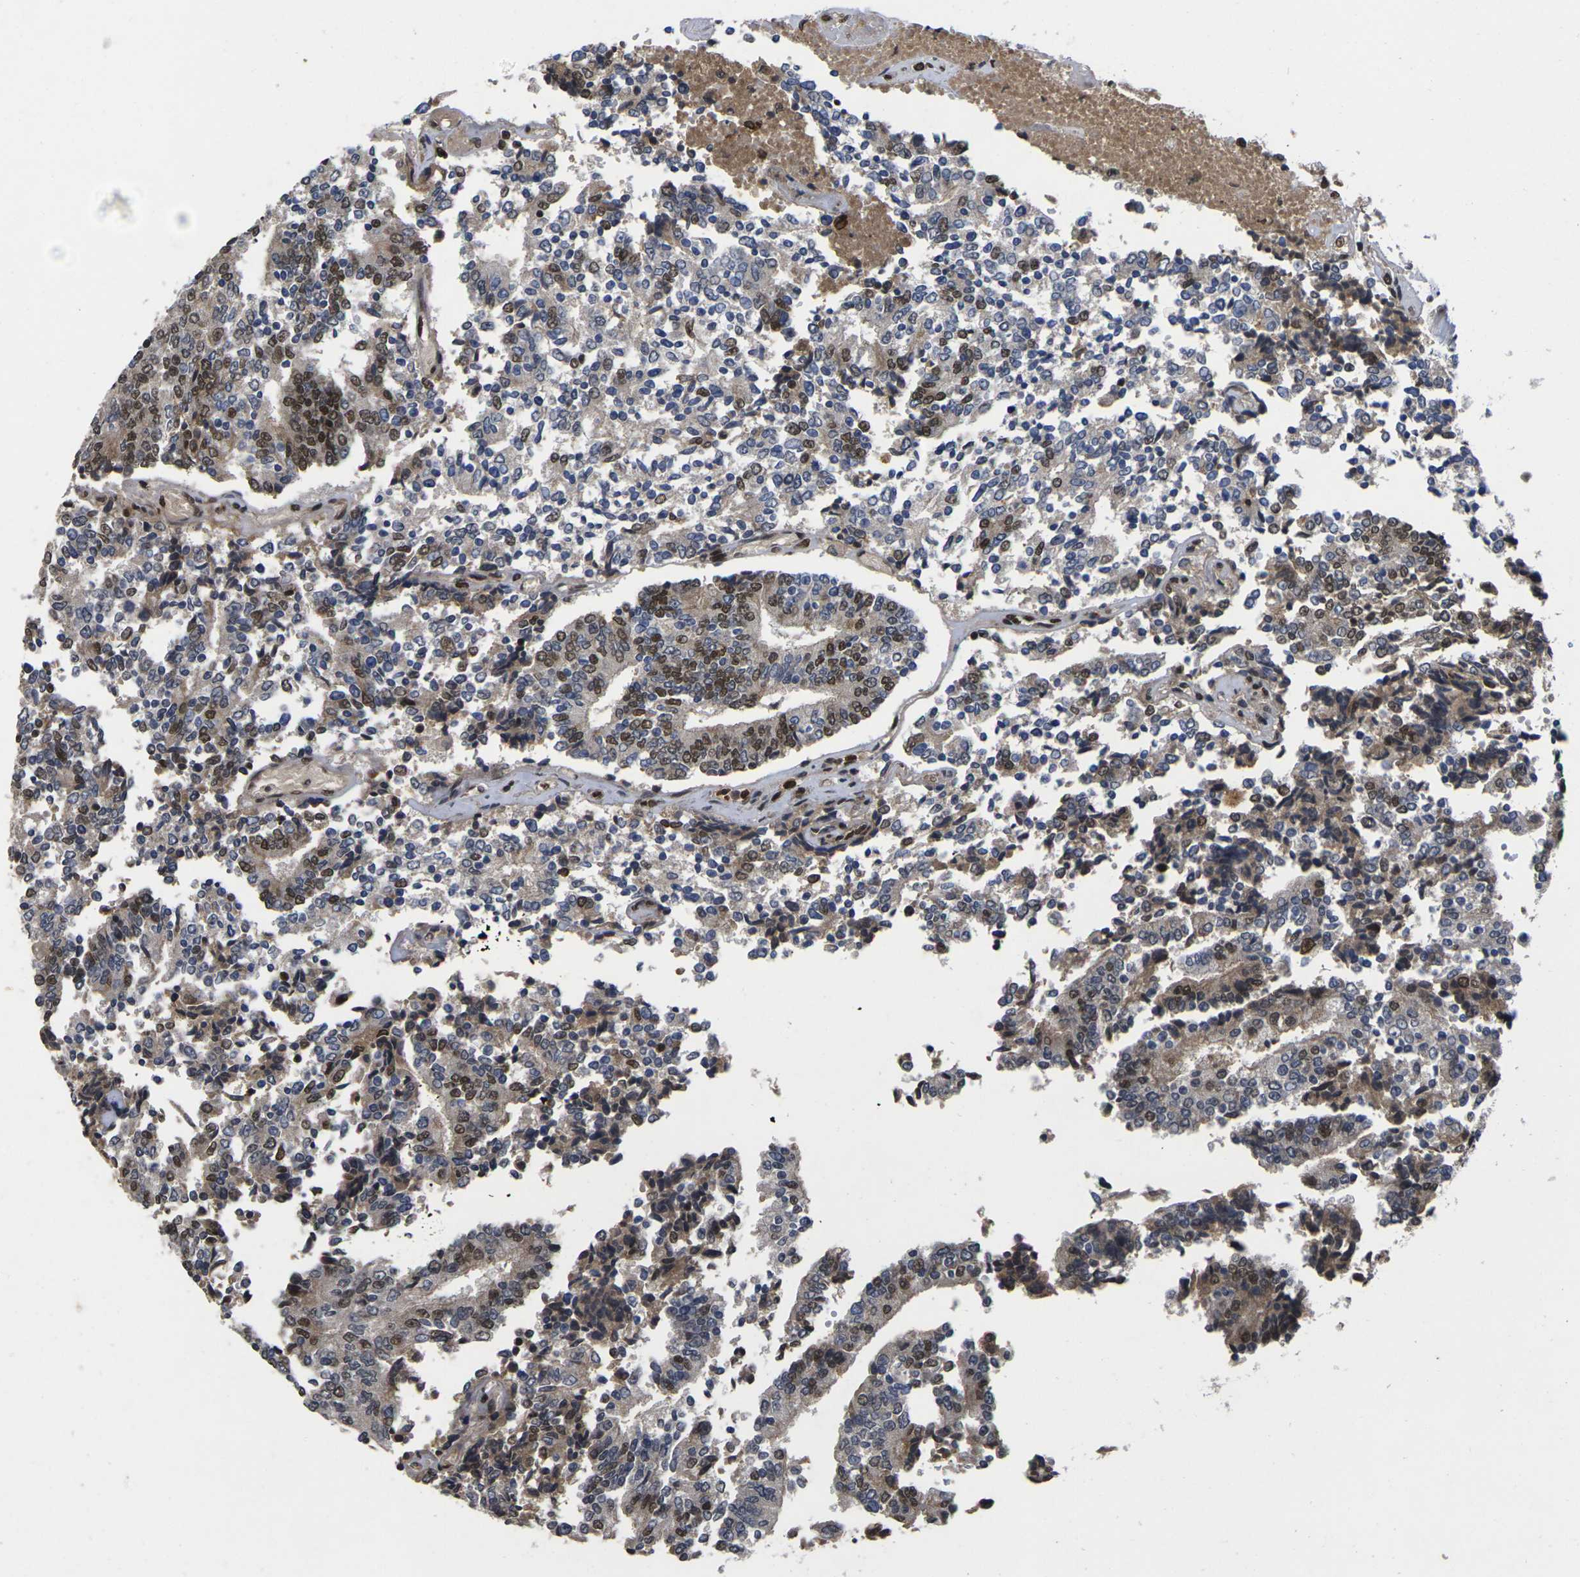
{"staining": {"intensity": "moderate", "quantity": "25%-75%", "location": "nuclear"}, "tissue": "prostate cancer", "cell_type": "Tumor cells", "image_type": "cancer", "snomed": [{"axis": "morphology", "description": "Normal tissue, NOS"}, {"axis": "morphology", "description": "Adenocarcinoma, High grade"}, {"axis": "topography", "description": "Prostate"}, {"axis": "topography", "description": "Seminal veicle"}], "caption": "Prostate cancer stained with a protein marker displays moderate staining in tumor cells.", "gene": "GTF2E1", "patient": {"sex": "male", "age": 55}}